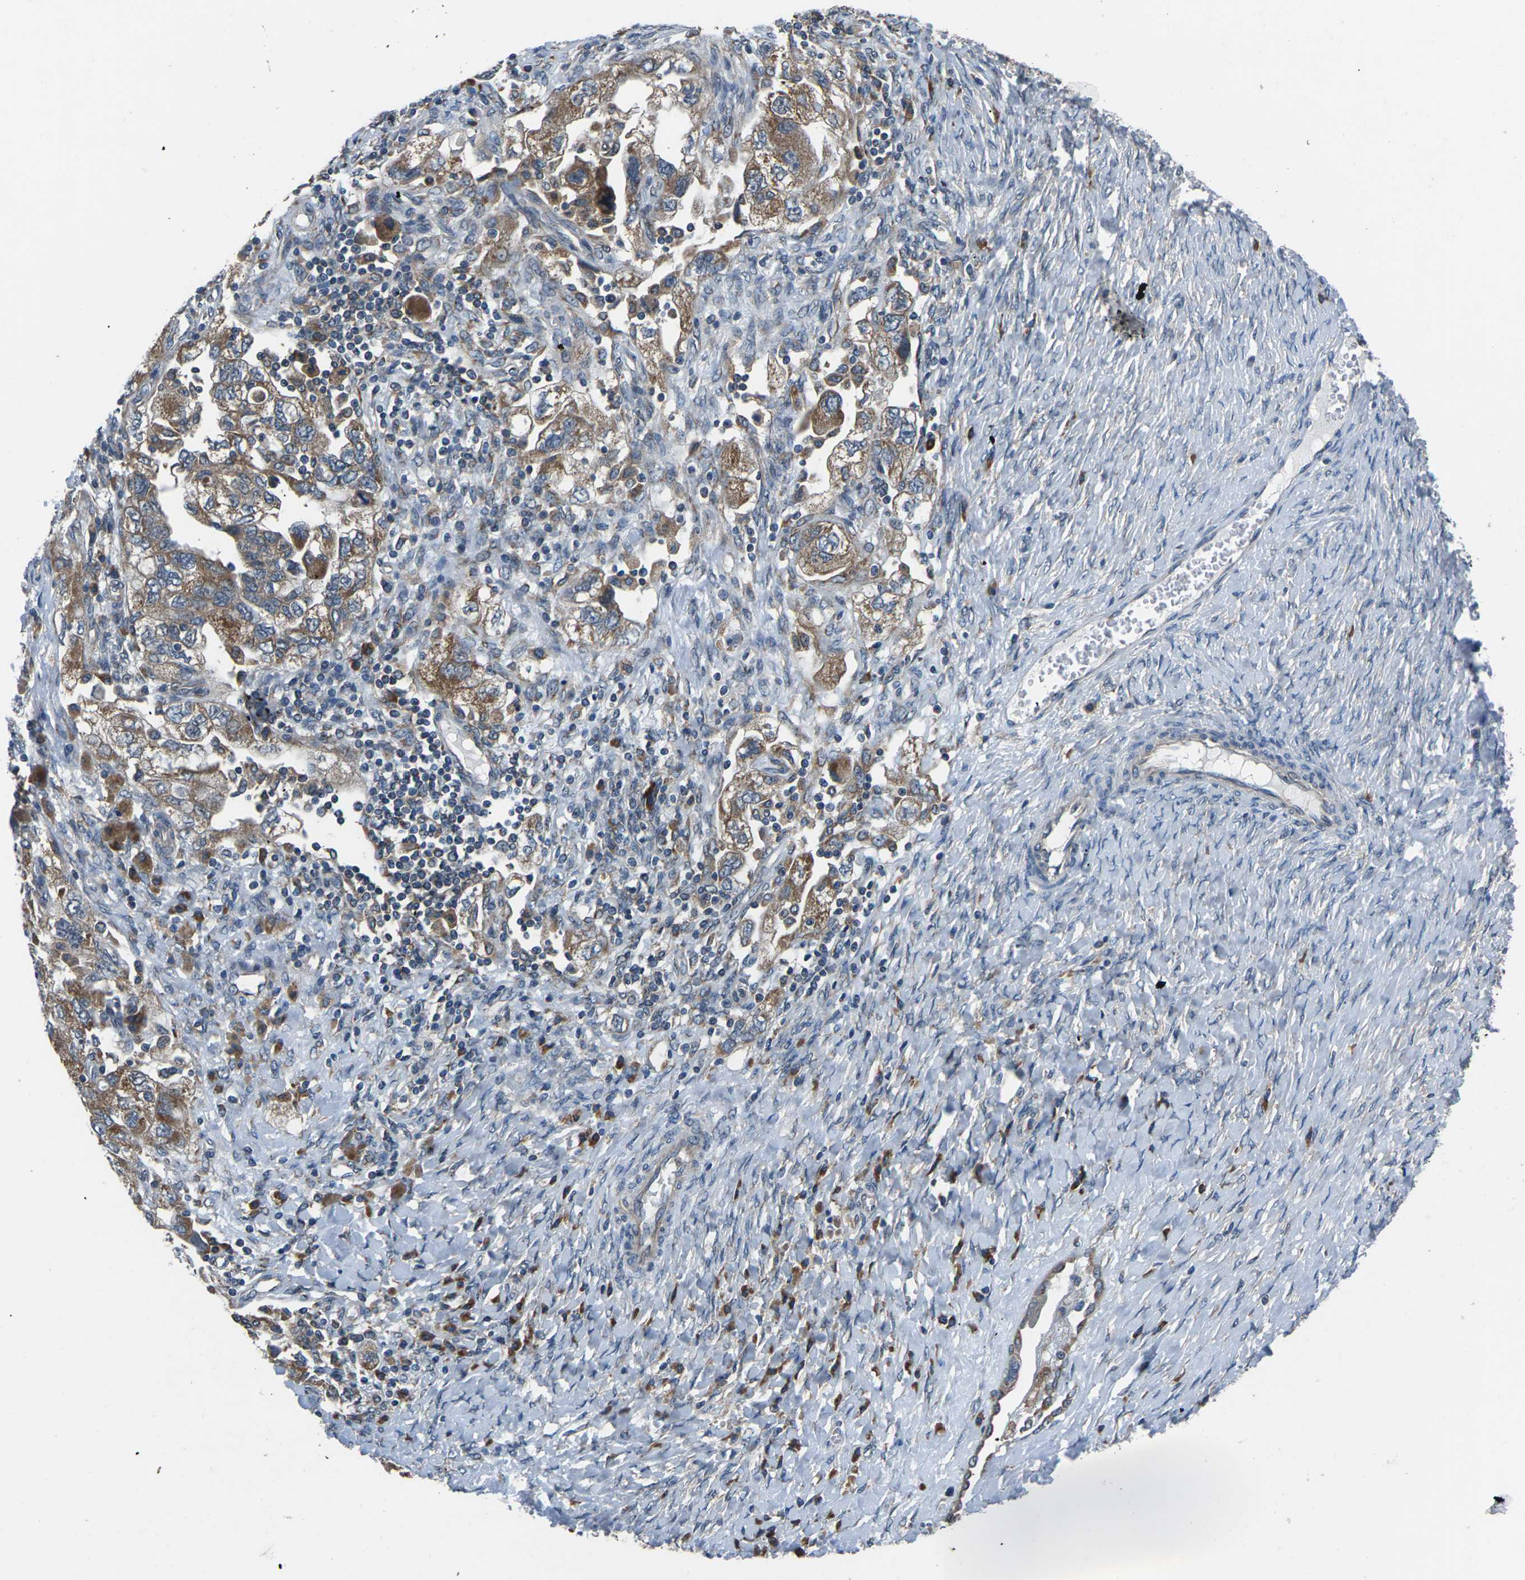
{"staining": {"intensity": "moderate", "quantity": ">75%", "location": "cytoplasmic/membranous"}, "tissue": "ovarian cancer", "cell_type": "Tumor cells", "image_type": "cancer", "snomed": [{"axis": "morphology", "description": "Carcinoma, NOS"}, {"axis": "morphology", "description": "Cystadenocarcinoma, serous, NOS"}, {"axis": "topography", "description": "Ovary"}], "caption": "Immunohistochemical staining of ovarian cancer (carcinoma) exhibits medium levels of moderate cytoplasmic/membranous staining in approximately >75% of tumor cells.", "gene": "GABRP", "patient": {"sex": "female", "age": 69}}